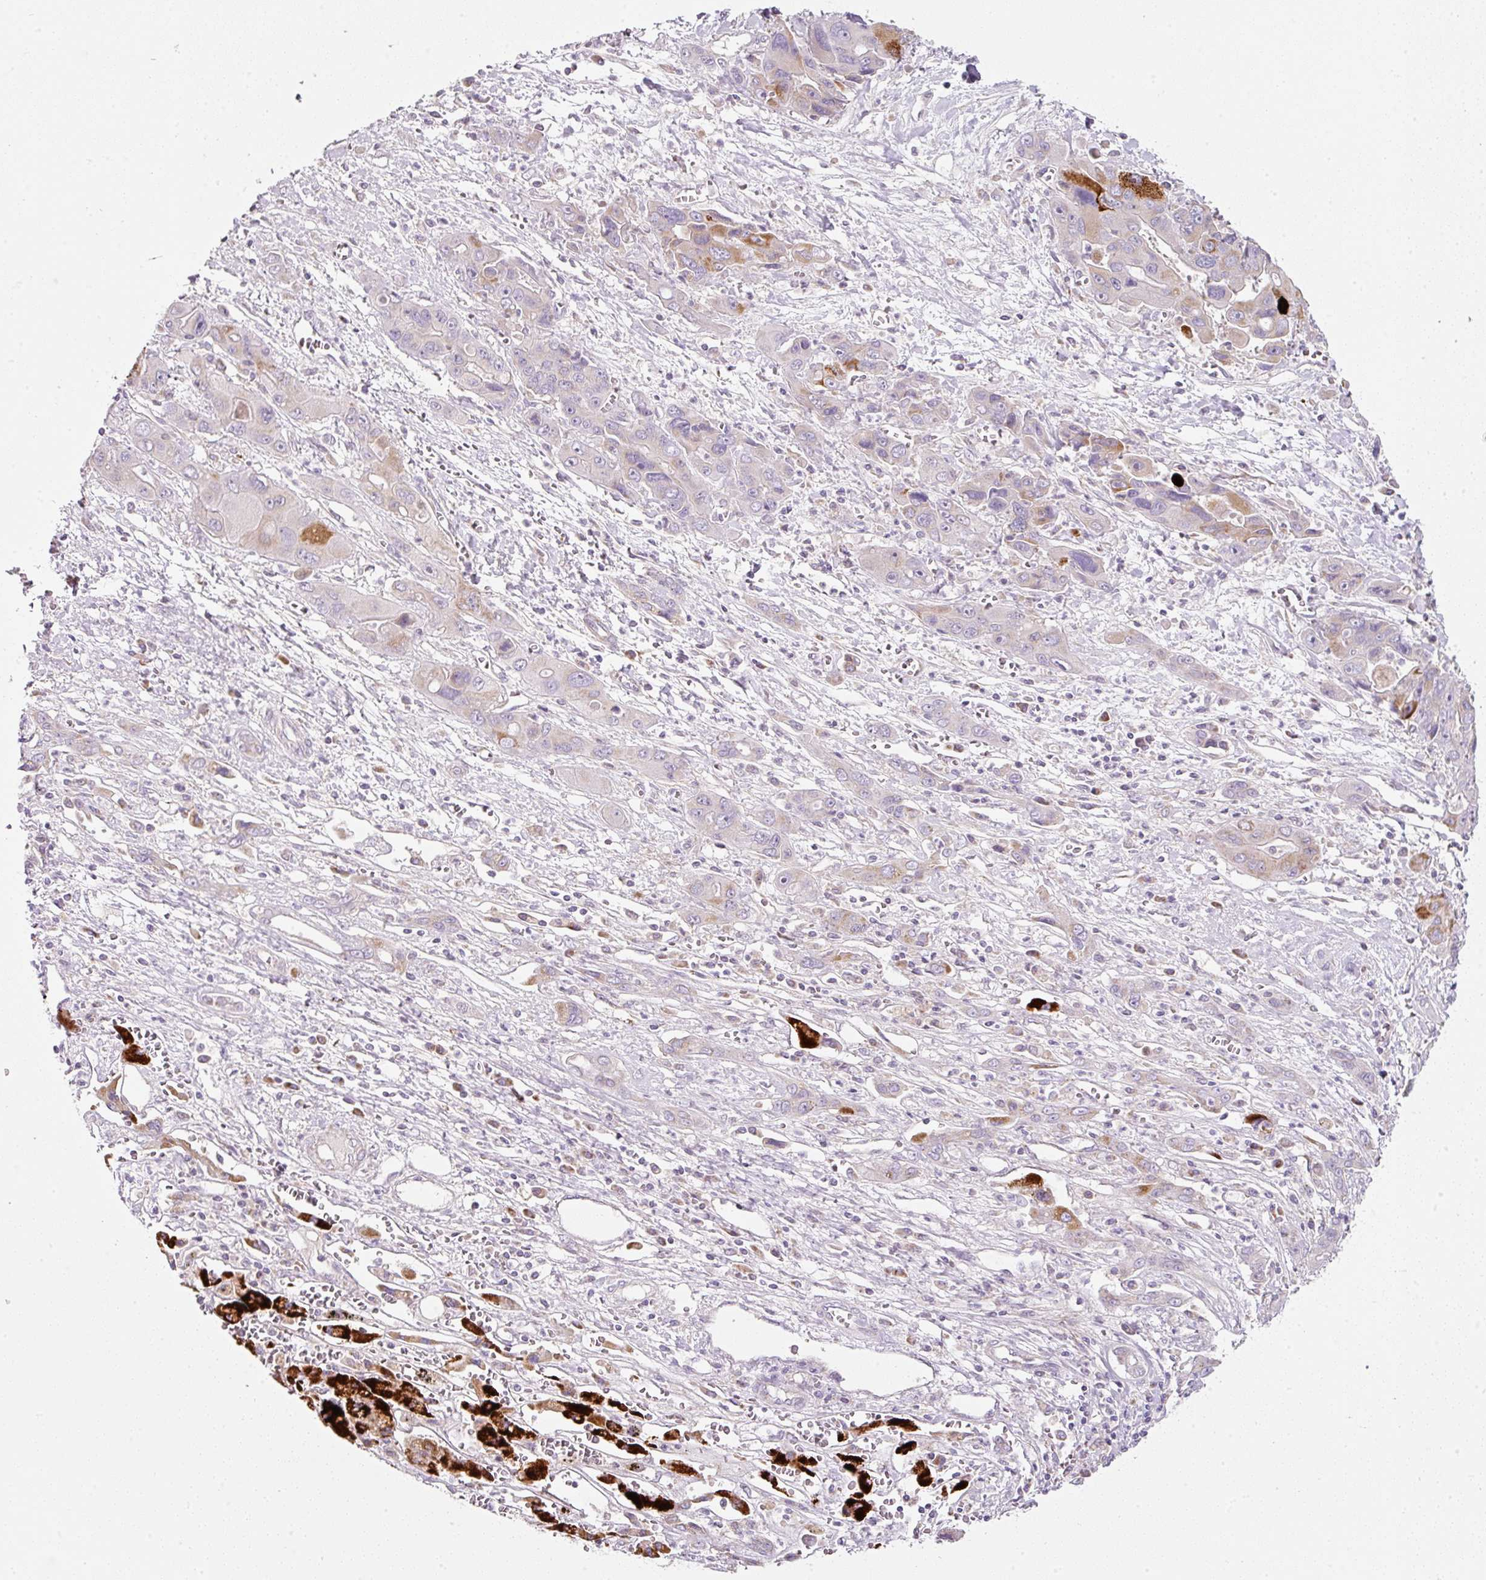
{"staining": {"intensity": "moderate", "quantity": "<25%", "location": "cytoplasmic/membranous"}, "tissue": "liver cancer", "cell_type": "Tumor cells", "image_type": "cancer", "snomed": [{"axis": "morphology", "description": "Cholangiocarcinoma"}, {"axis": "topography", "description": "Liver"}], "caption": "Immunohistochemical staining of liver cholangiocarcinoma exhibits low levels of moderate cytoplasmic/membranous staining in about <25% of tumor cells.", "gene": "NDUFA1", "patient": {"sex": "male", "age": 67}}